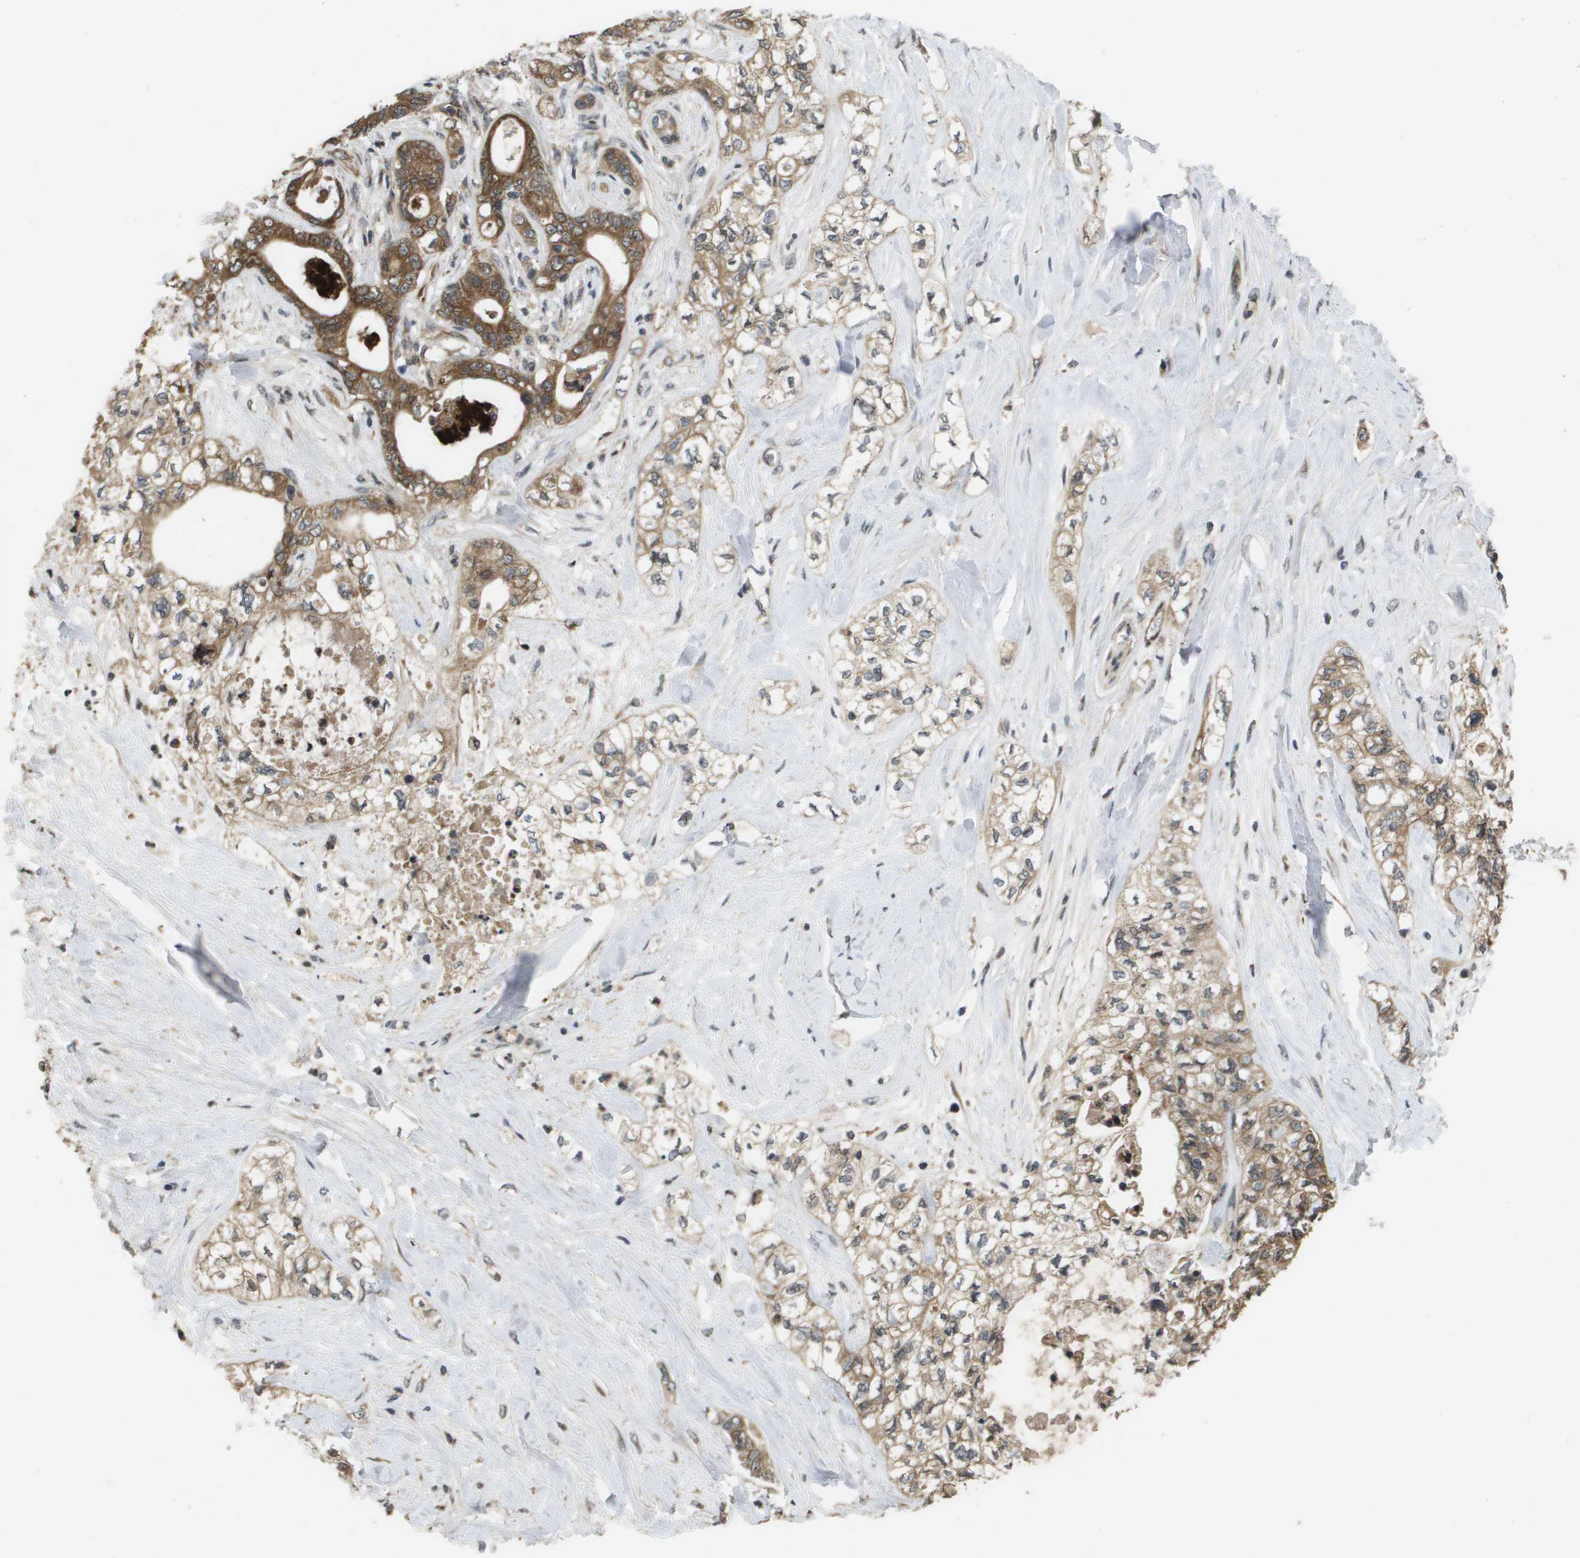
{"staining": {"intensity": "moderate", "quantity": ">75%", "location": "cytoplasmic/membranous"}, "tissue": "pancreatic cancer", "cell_type": "Tumor cells", "image_type": "cancer", "snomed": [{"axis": "morphology", "description": "Adenocarcinoma, NOS"}, {"axis": "topography", "description": "Pancreas"}], "caption": "Pancreatic cancer stained for a protein demonstrates moderate cytoplasmic/membranous positivity in tumor cells.", "gene": "SPTLC1", "patient": {"sex": "male", "age": 70}}